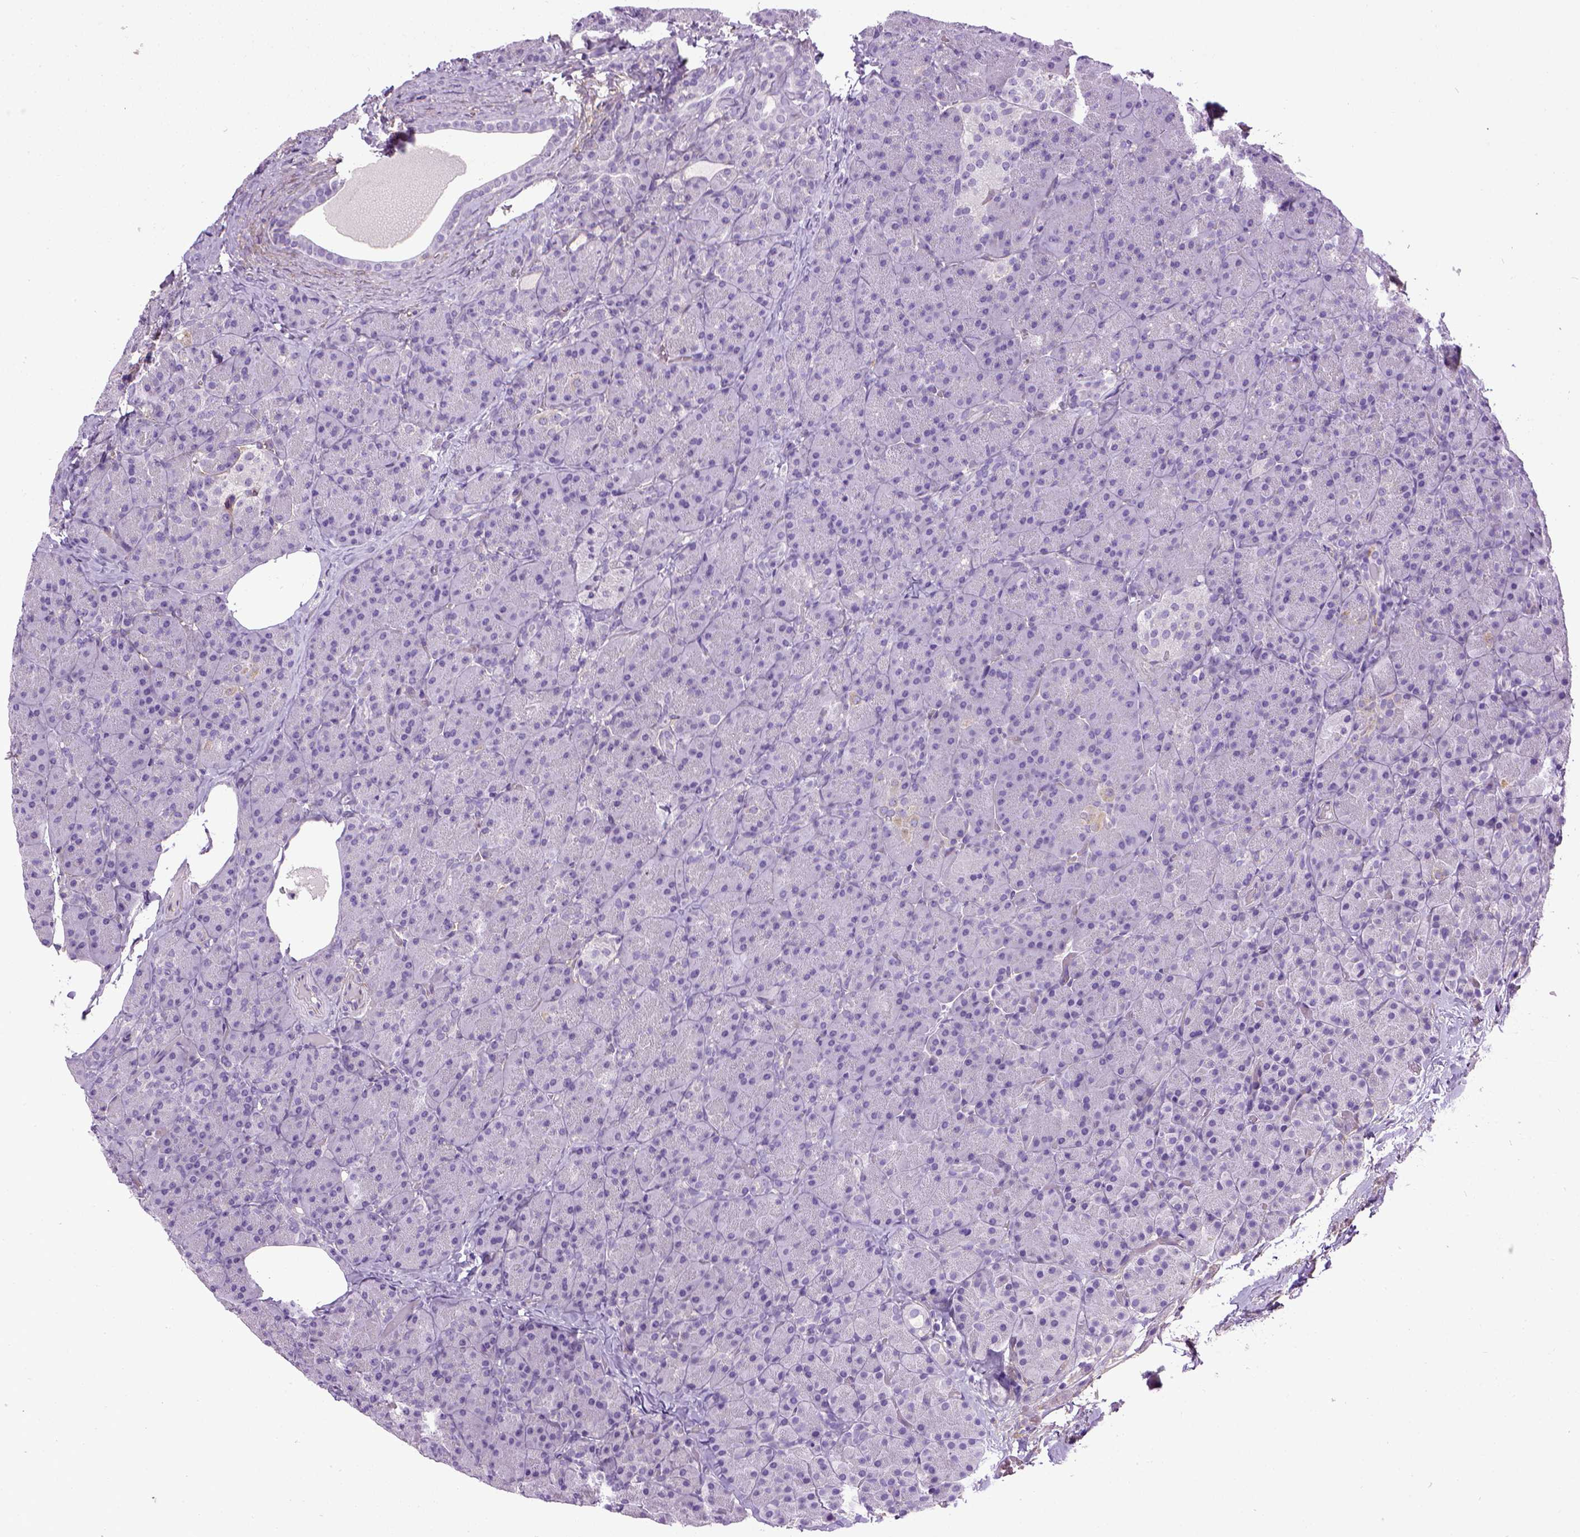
{"staining": {"intensity": "negative", "quantity": "none", "location": "none"}, "tissue": "pancreas", "cell_type": "Exocrine glandular cells", "image_type": "normal", "snomed": [{"axis": "morphology", "description": "Normal tissue, NOS"}, {"axis": "topography", "description": "Pancreas"}], "caption": "This is an immunohistochemistry (IHC) histopathology image of normal pancreas. There is no expression in exocrine glandular cells.", "gene": "ENG", "patient": {"sex": "male", "age": 57}}